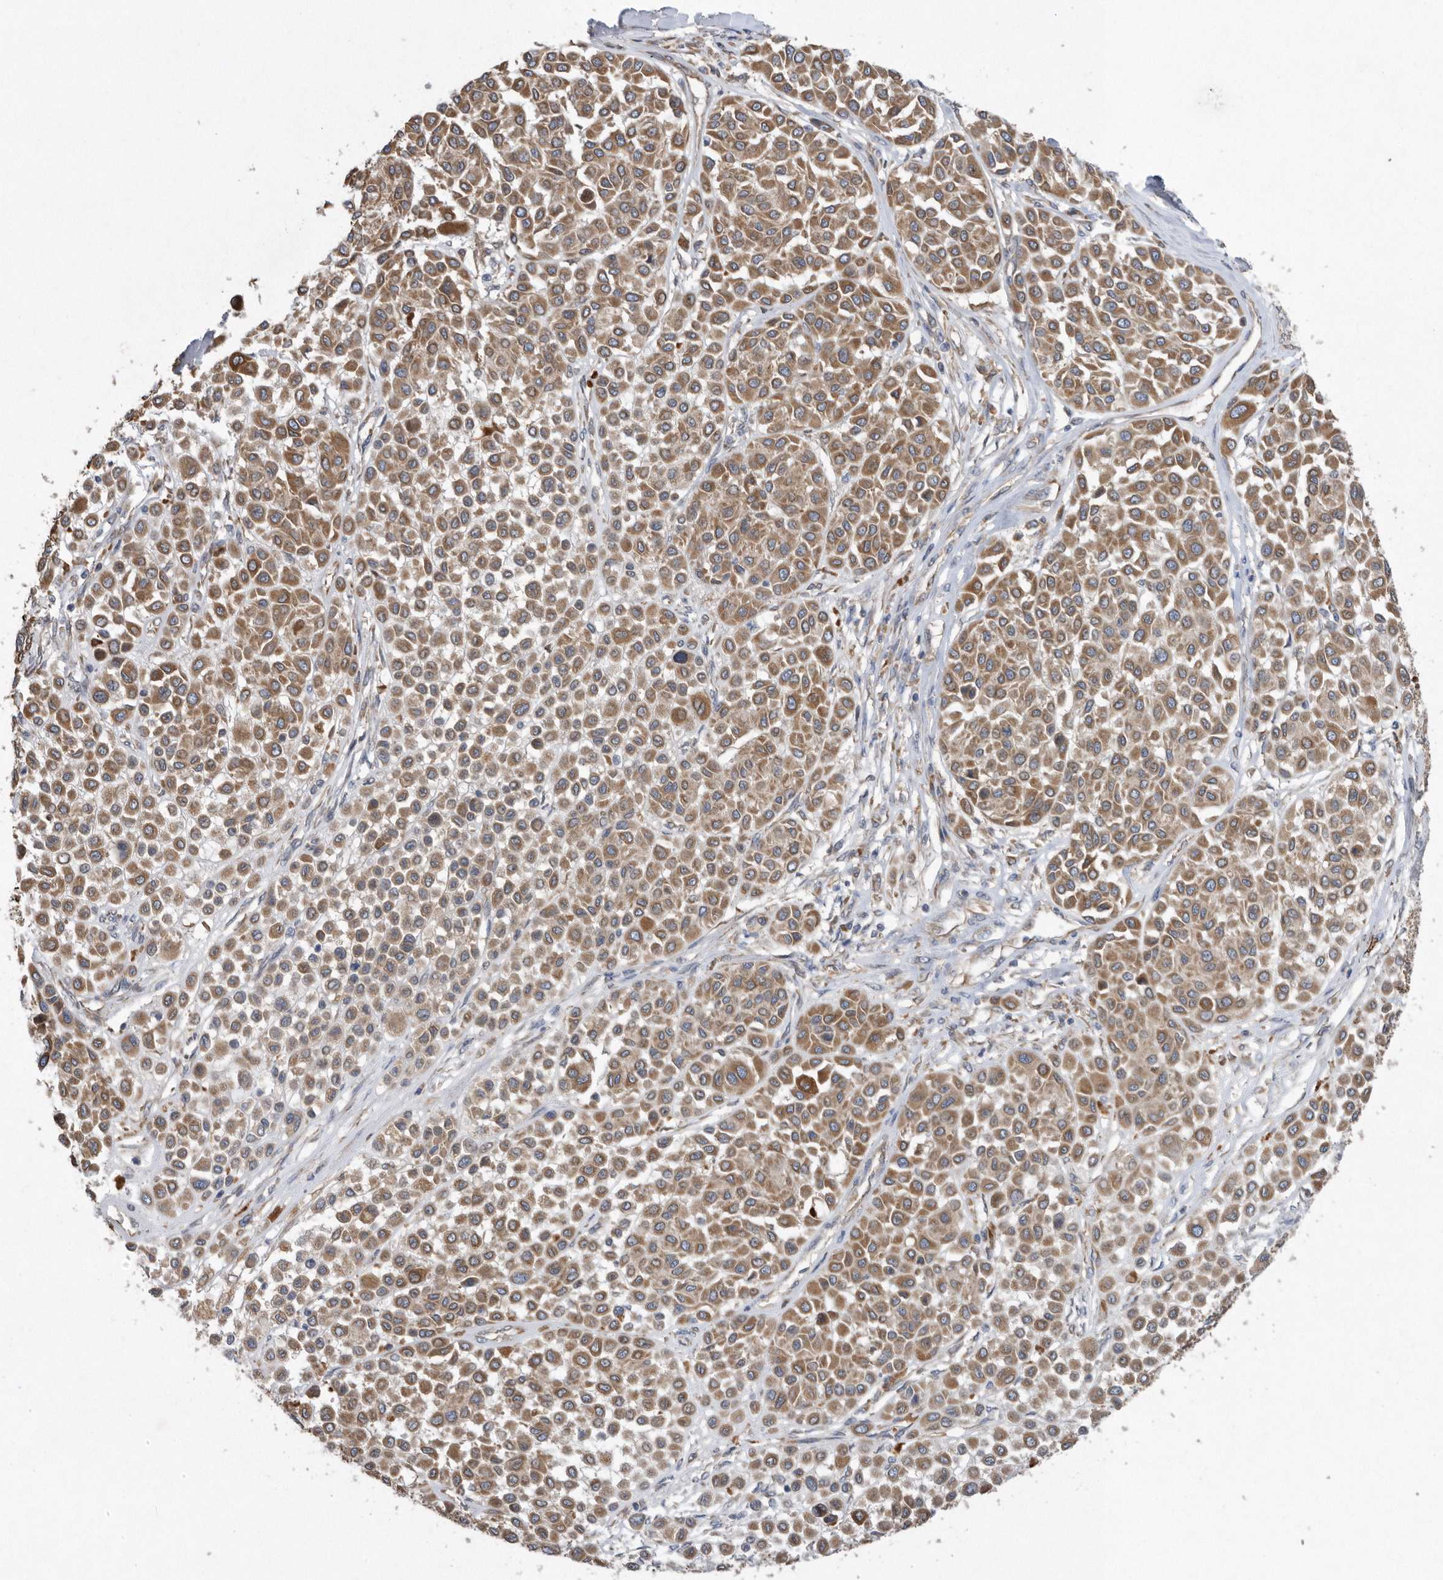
{"staining": {"intensity": "moderate", "quantity": ">75%", "location": "cytoplasmic/membranous"}, "tissue": "melanoma", "cell_type": "Tumor cells", "image_type": "cancer", "snomed": [{"axis": "morphology", "description": "Malignant melanoma, Metastatic site"}, {"axis": "topography", "description": "Soft tissue"}], "caption": "A histopathology image showing moderate cytoplasmic/membranous staining in about >75% of tumor cells in malignant melanoma (metastatic site), as visualized by brown immunohistochemical staining.", "gene": "PON2", "patient": {"sex": "male", "age": 41}}